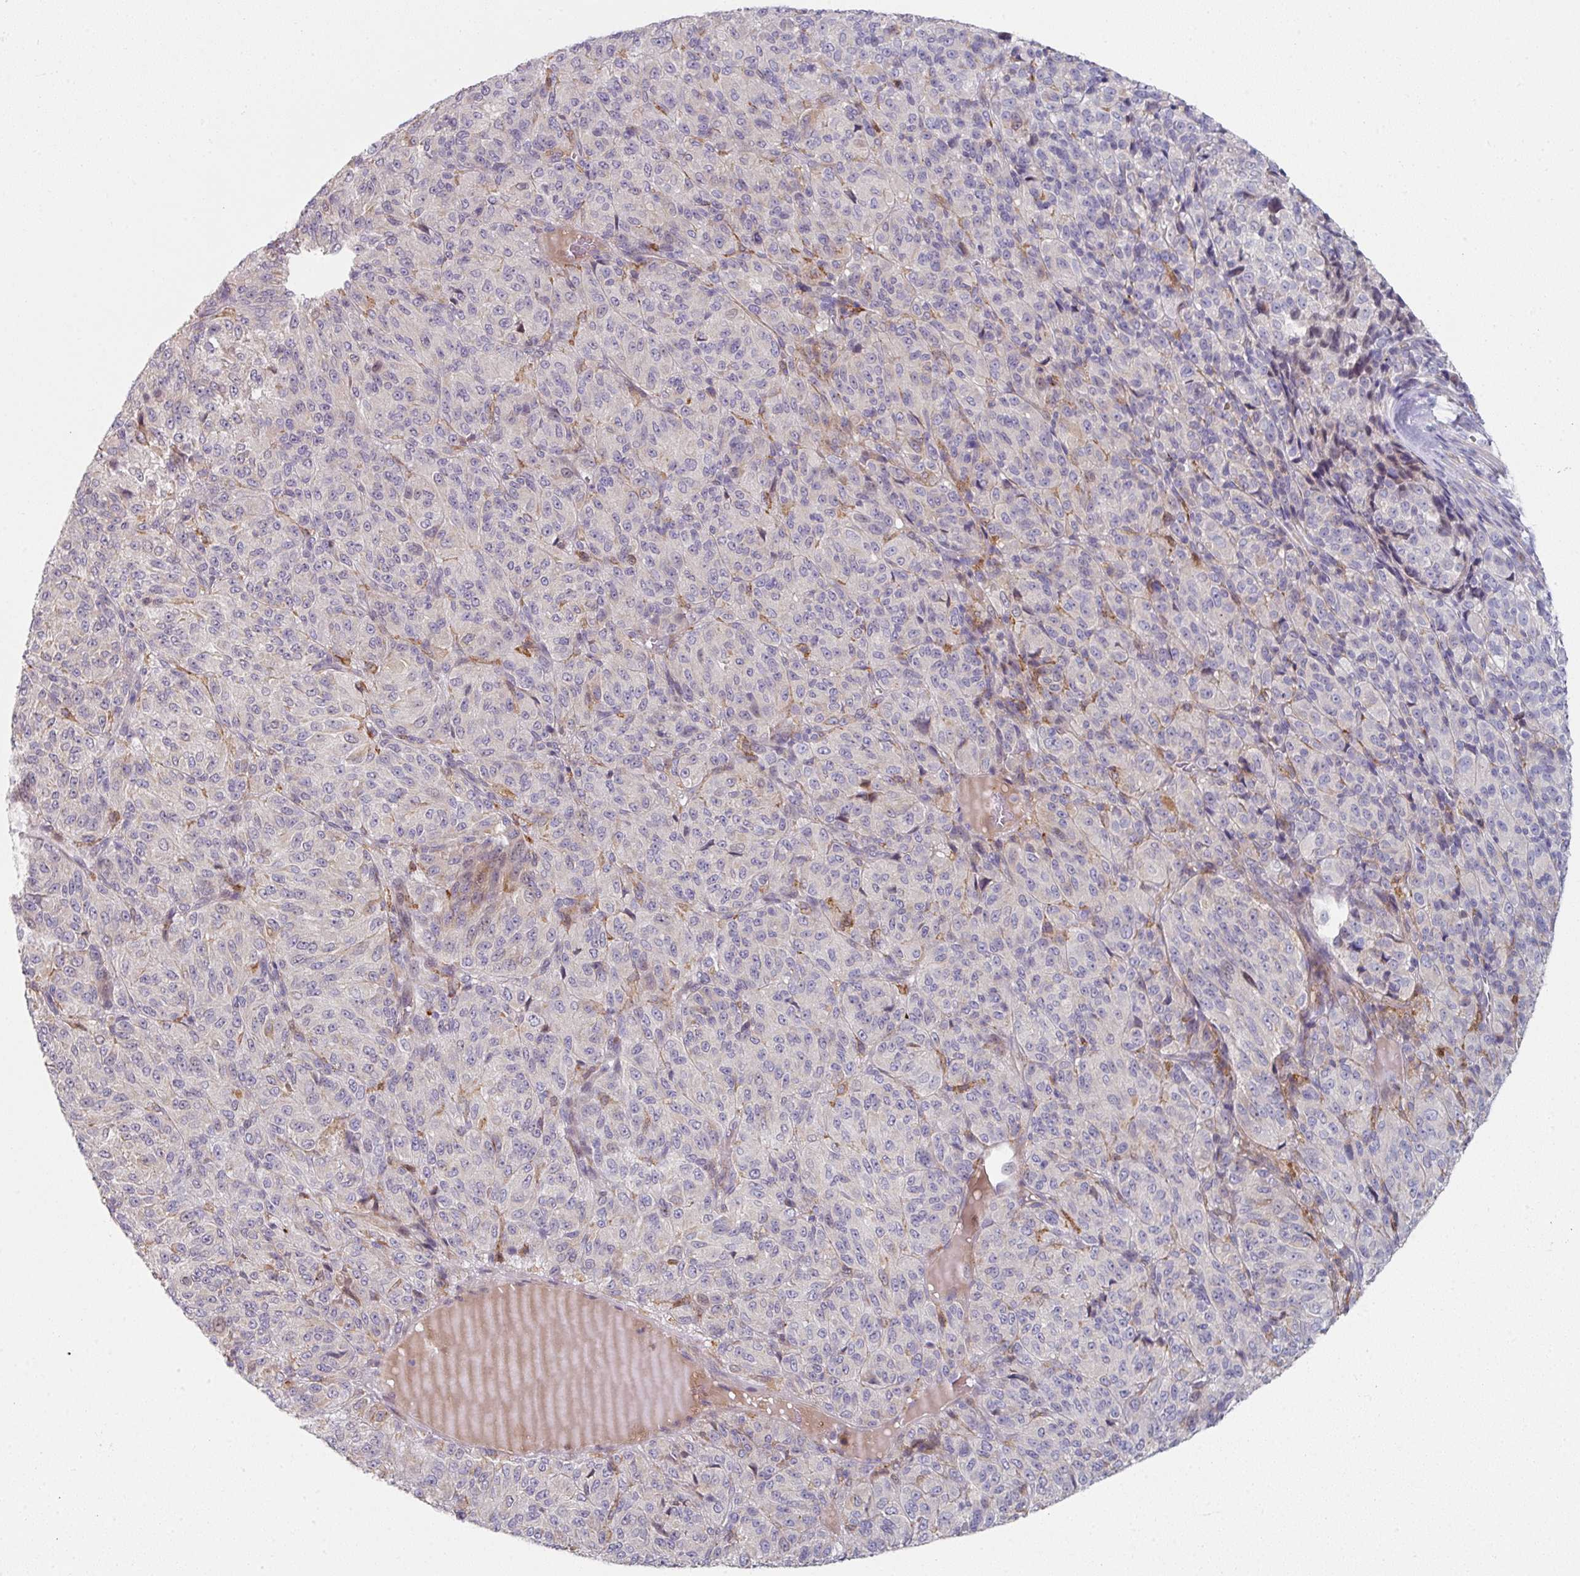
{"staining": {"intensity": "negative", "quantity": "none", "location": "none"}, "tissue": "melanoma", "cell_type": "Tumor cells", "image_type": "cancer", "snomed": [{"axis": "morphology", "description": "Malignant melanoma, Metastatic site"}, {"axis": "topography", "description": "Brain"}], "caption": "IHC of human malignant melanoma (metastatic site) shows no staining in tumor cells.", "gene": "WSB2", "patient": {"sex": "female", "age": 56}}